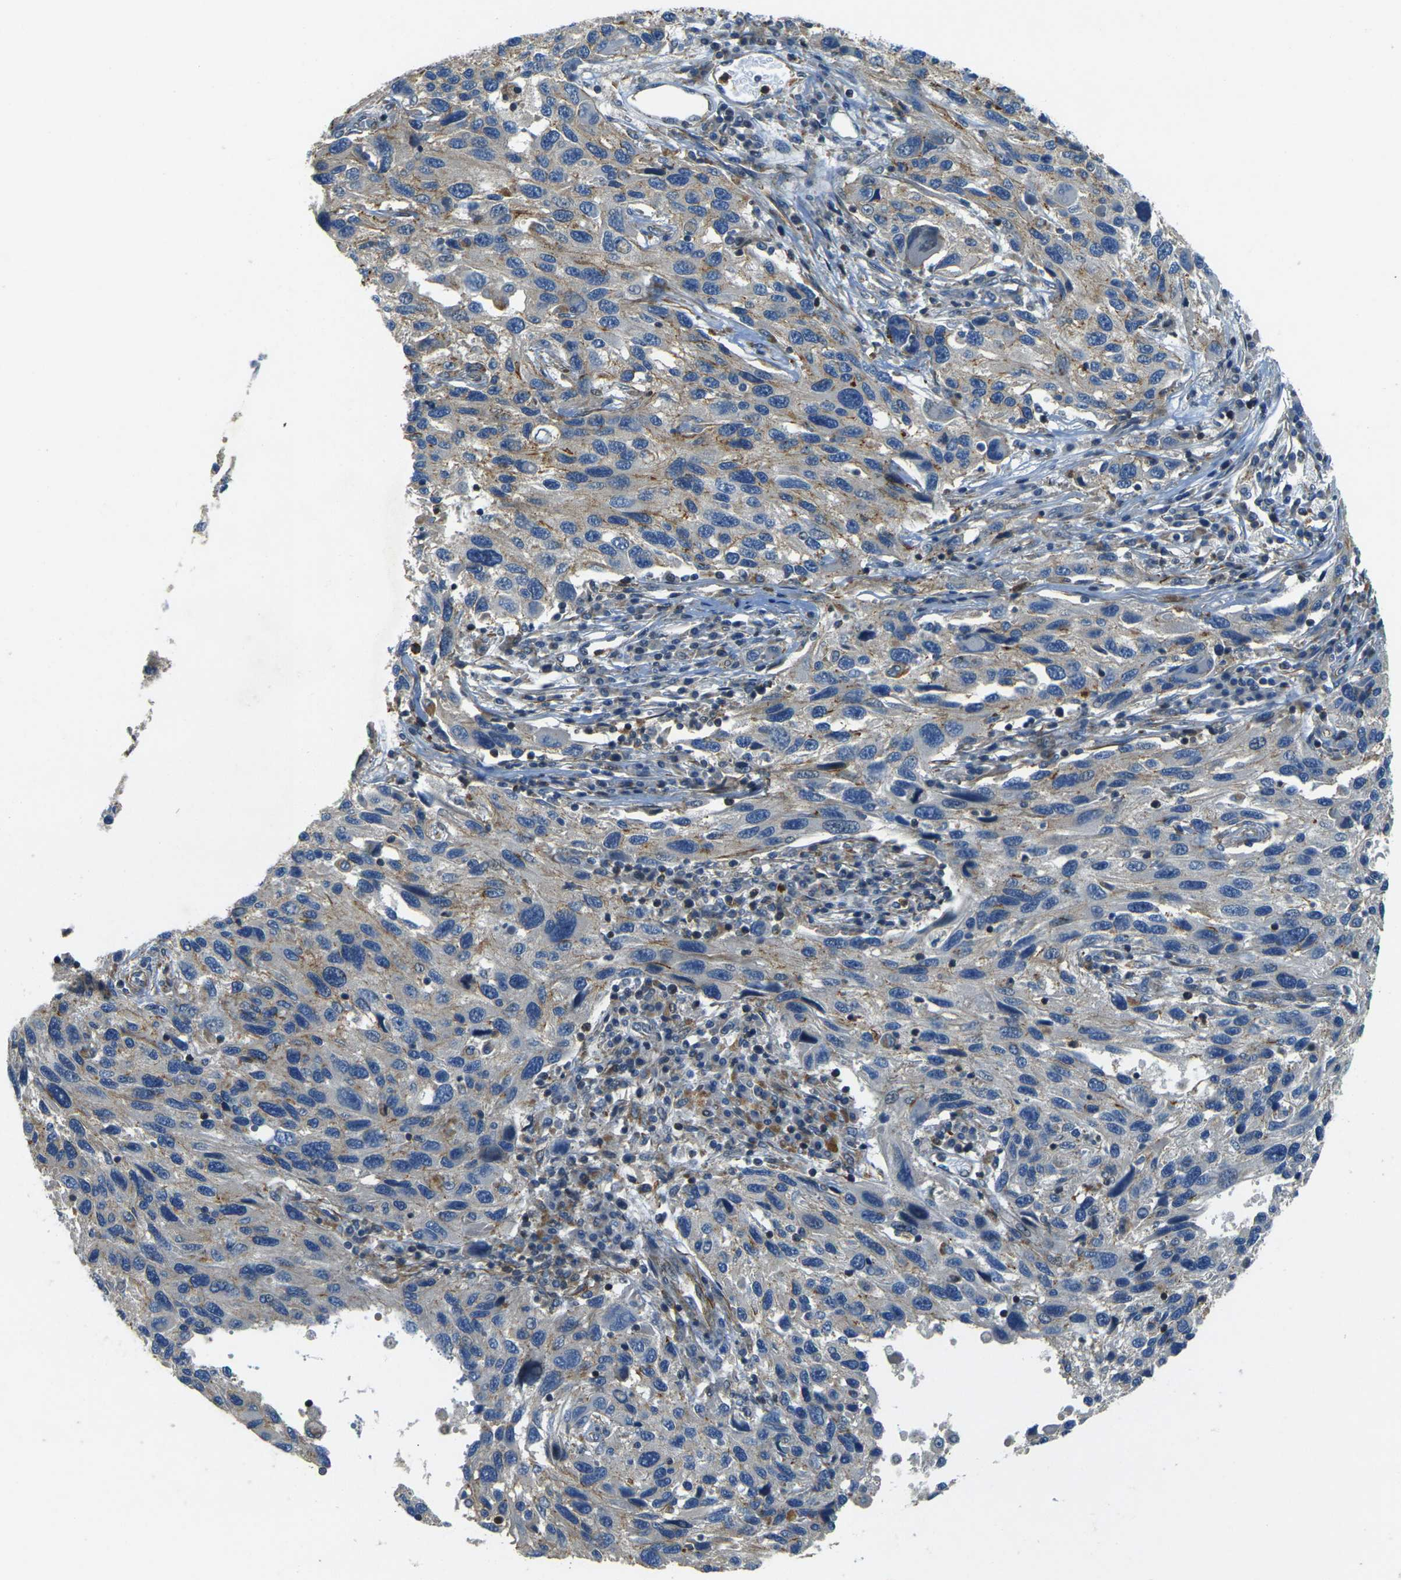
{"staining": {"intensity": "weak", "quantity": "<25%", "location": "cytoplasmic/membranous"}, "tissue": "melanoma", "cell_type": "Tumor cells", "image_type": "cancer", "snomed": [{"axis": "morphology", "description": "Malignant melanoma, NOS"}, {"axis": "topography", "description": "Skin"}], "caption": "There is no significant positivity in tumor cells of malignant melanoma. Nuclei are stained in blue.", "gene": "EPHA7", "patient": {"sex": "male", "age": 53}}